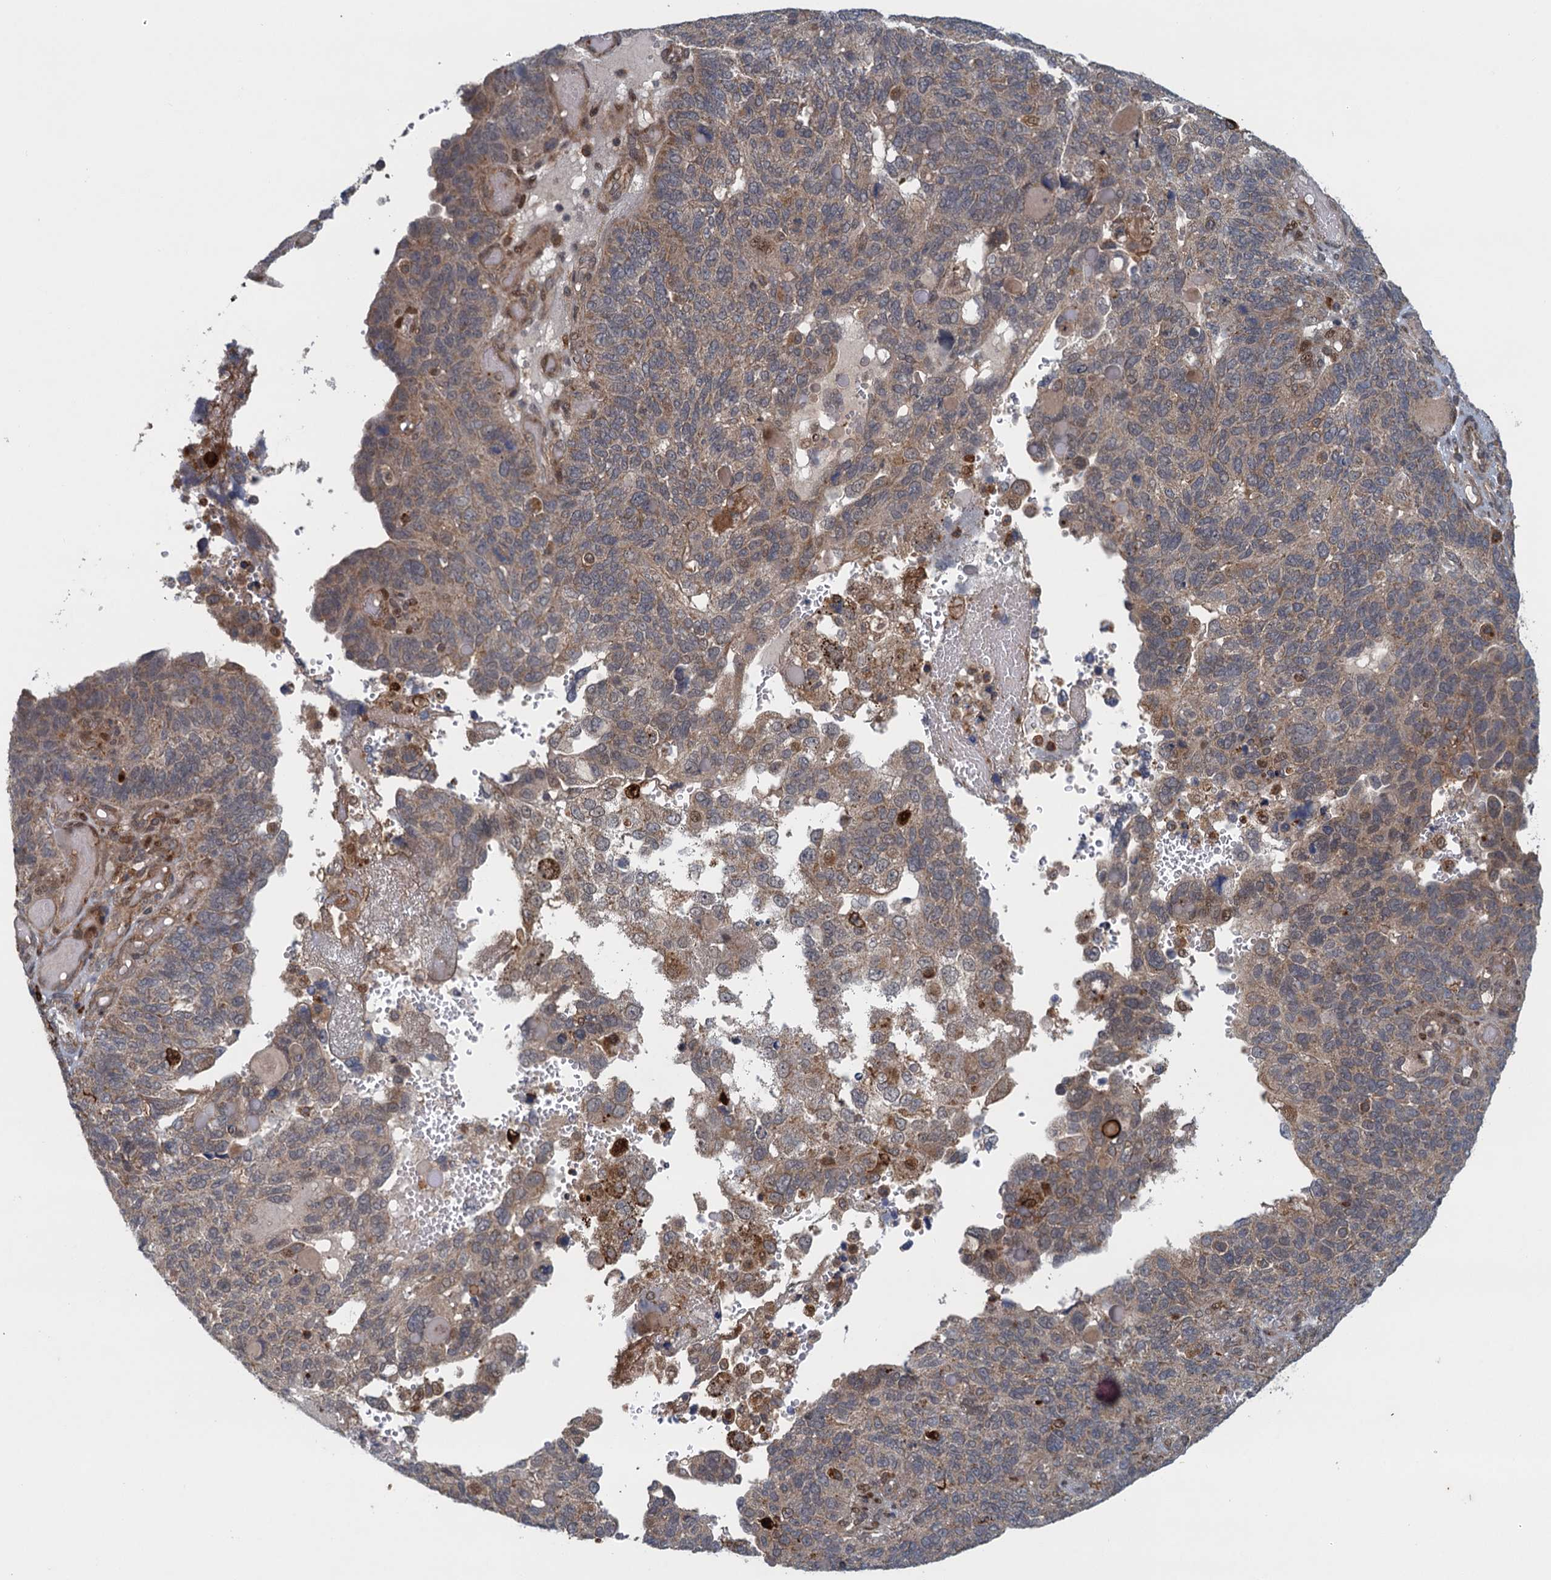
{"staining": {"intensity": "weak", "quantity": "25%-75%", "location": "cytoplasmic/membranous"}, "tissue": "endometrial cancer", "cell_type": "Tumor cells", "image_type": "cancer", "snomed": [{"axis": "morphology", "description": "Adenocarcinoma, NOS"}, {"axis": "topography", "description": "Endometrium"}], "caption": "Immunohistochemical staining of human endometrial adenocarcinoma reveals low levels of weak cytoplasmic/membranous protein staining in about 25%-75% of tumor cells. (DAB IHC, brown staining for protein, blue staining for nuclei).", "gene": "NLRP10", "patient": {"sex": "female", "age": 66}}